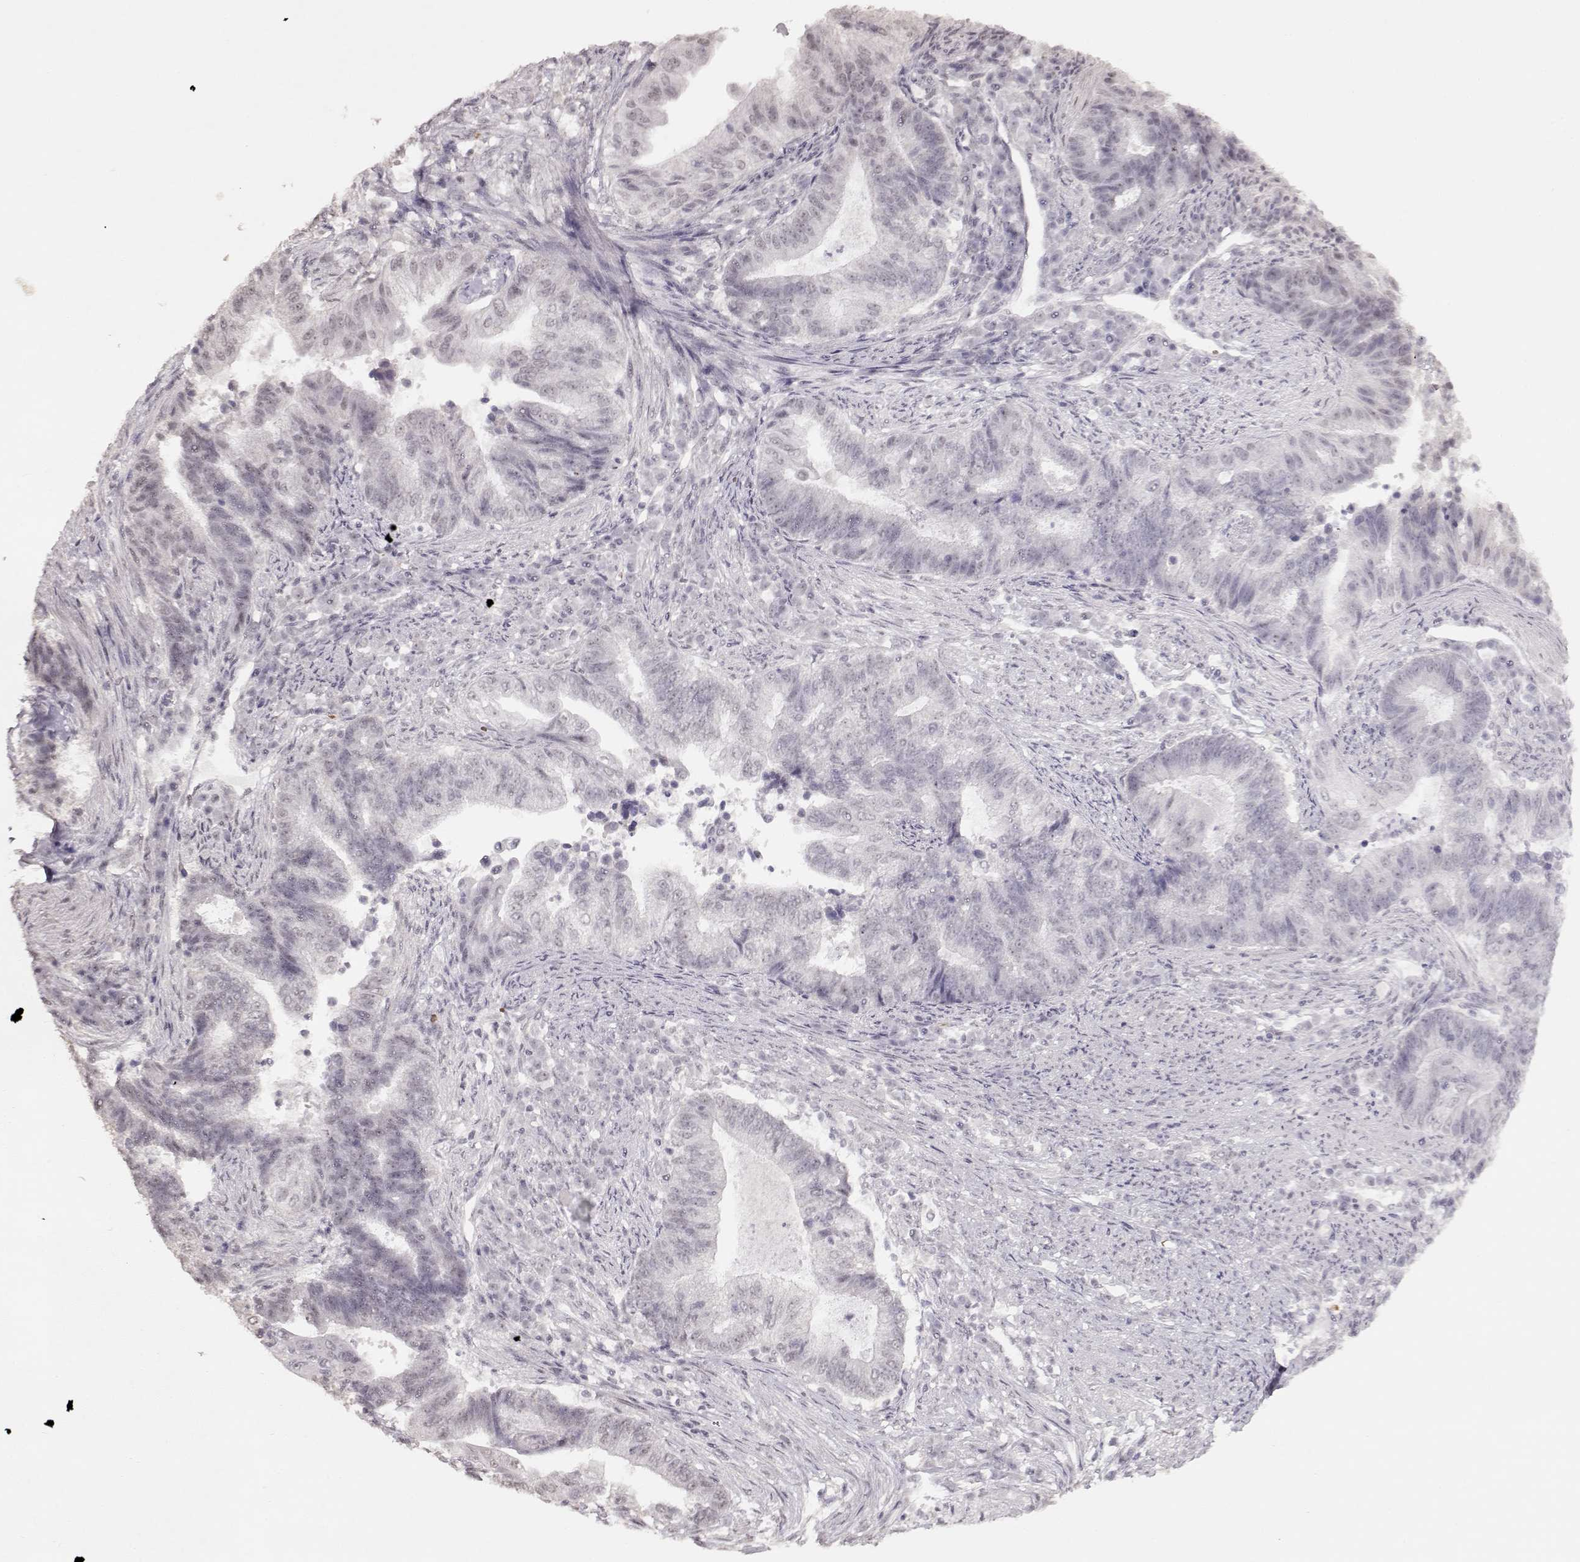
{"staining": {"intensity": "negative", "quantity": "none", "location": "none"}, "tissue": "endometrial cancer", "cell_type": "Tumor cells", "image_type": "cancer", "snomed": [{"axis": "morphology", "description": "Adenocarcinoma, NOS"}, {"axis": "topography", "description": "Uterus"}, {"axis": "topography", "description": "Endometrium"}], "caption": "Immunohistochemistry (IHC) histopathology image of neoplastic tissue: human endometrial adenocarcinoma stained with DAB reveals no significant protein expression in tumor cells.", "gene": "PCP4", "patient": {"sex": "female", "age": 54}}